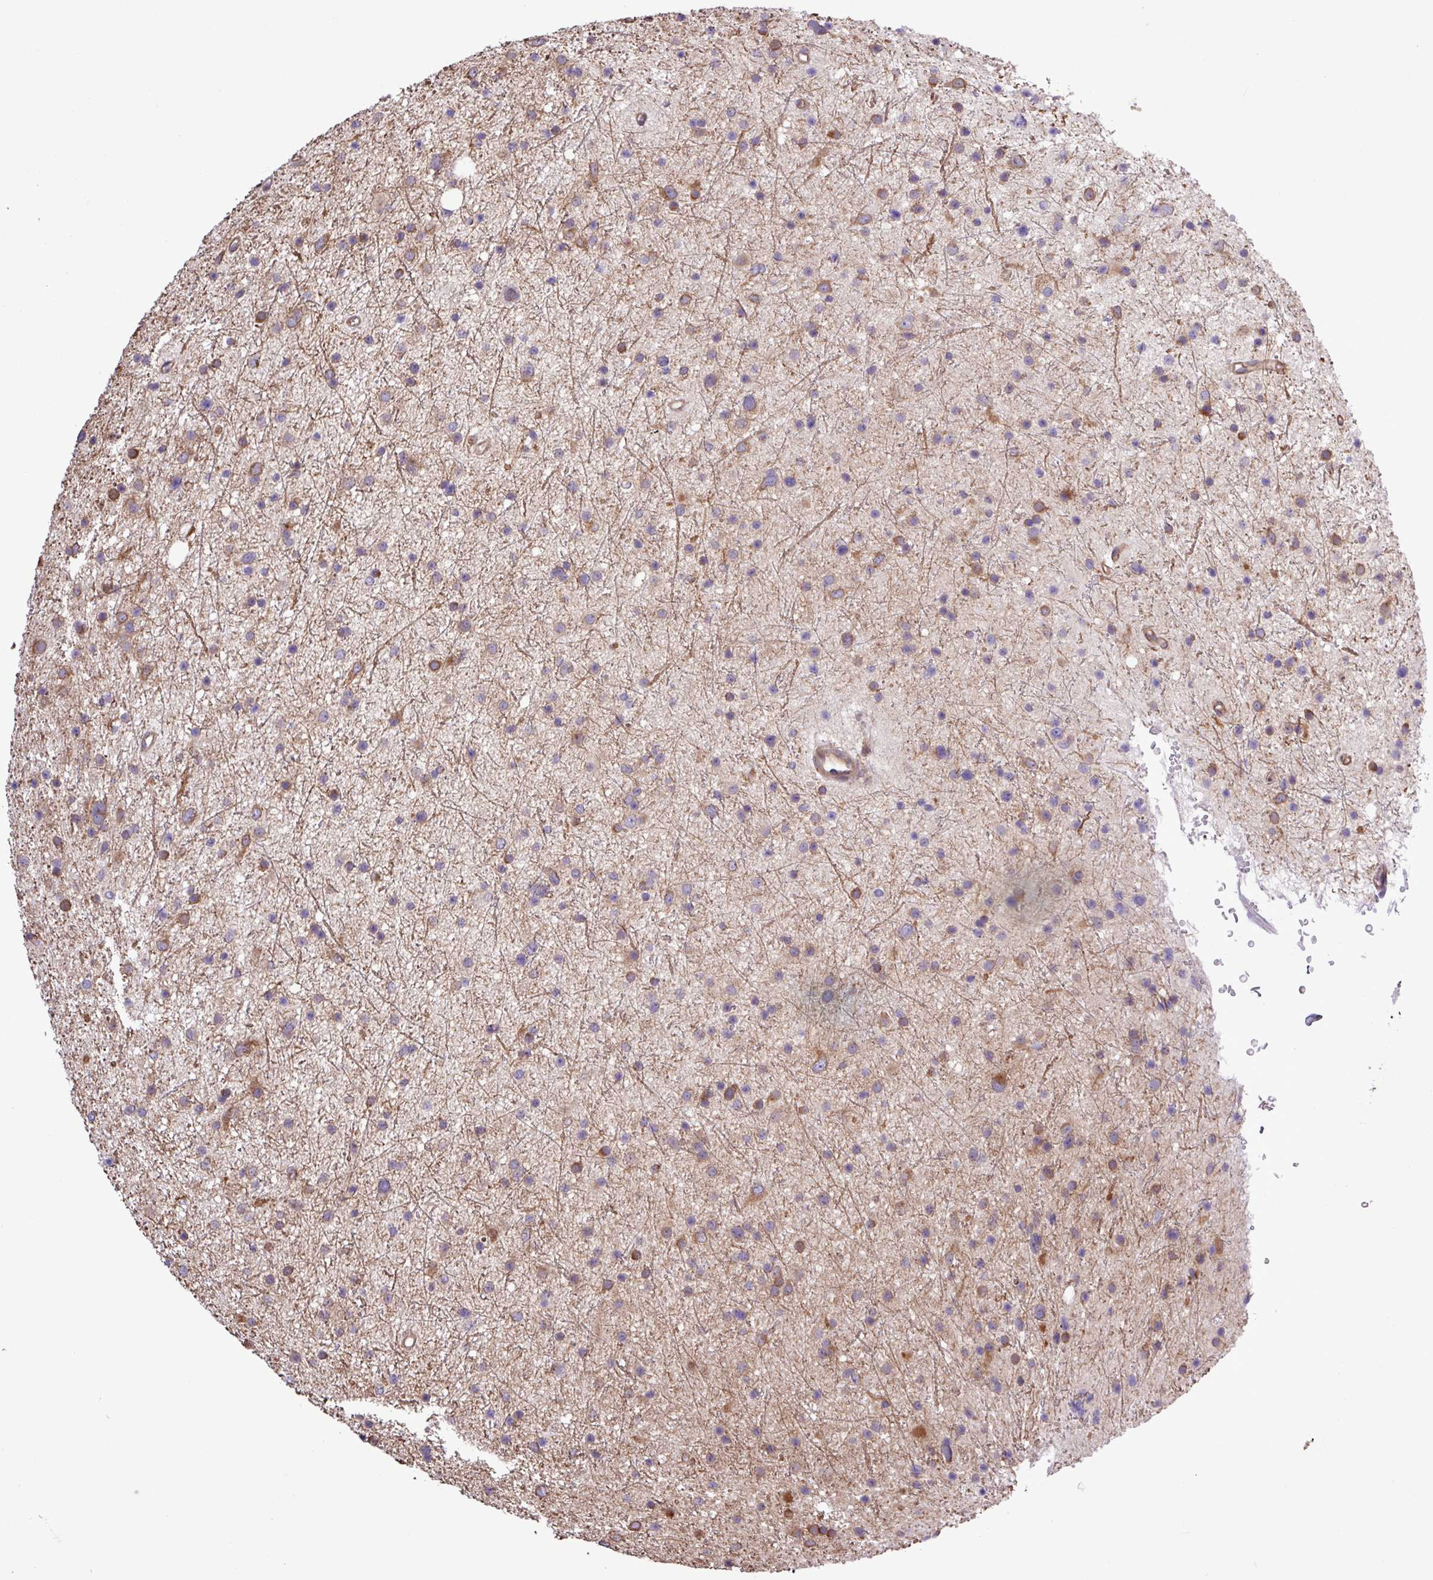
{"staining": {"intensity": "moderate", "quantity": "25%-75%", "location": "cytoplasmic/membranous"}, "tissue": "glioma", "cell_type": "Tumor cells", "image_type": "cancer", "snomed": [{"axis": "morphology", "description": "Glioma, malignant, Low grade"}, {"axis": "topography", "description": "Cerebral cortex"}], "caption": "Immunohistochemistry staining of malignant low-grade glioma, which reveals medium levels of moderate cytoplasmic/membranous staining in approximately 25%-75% of tumor cells indicating moderate cytoplasmic/membranous protein staining. The staining was performed using DAB (brown) for protein detection and nuclei were counterstained in hematoxylin (blue).", "gene": "MEGF6", "patient": {"sex": "female", "age": 39}}